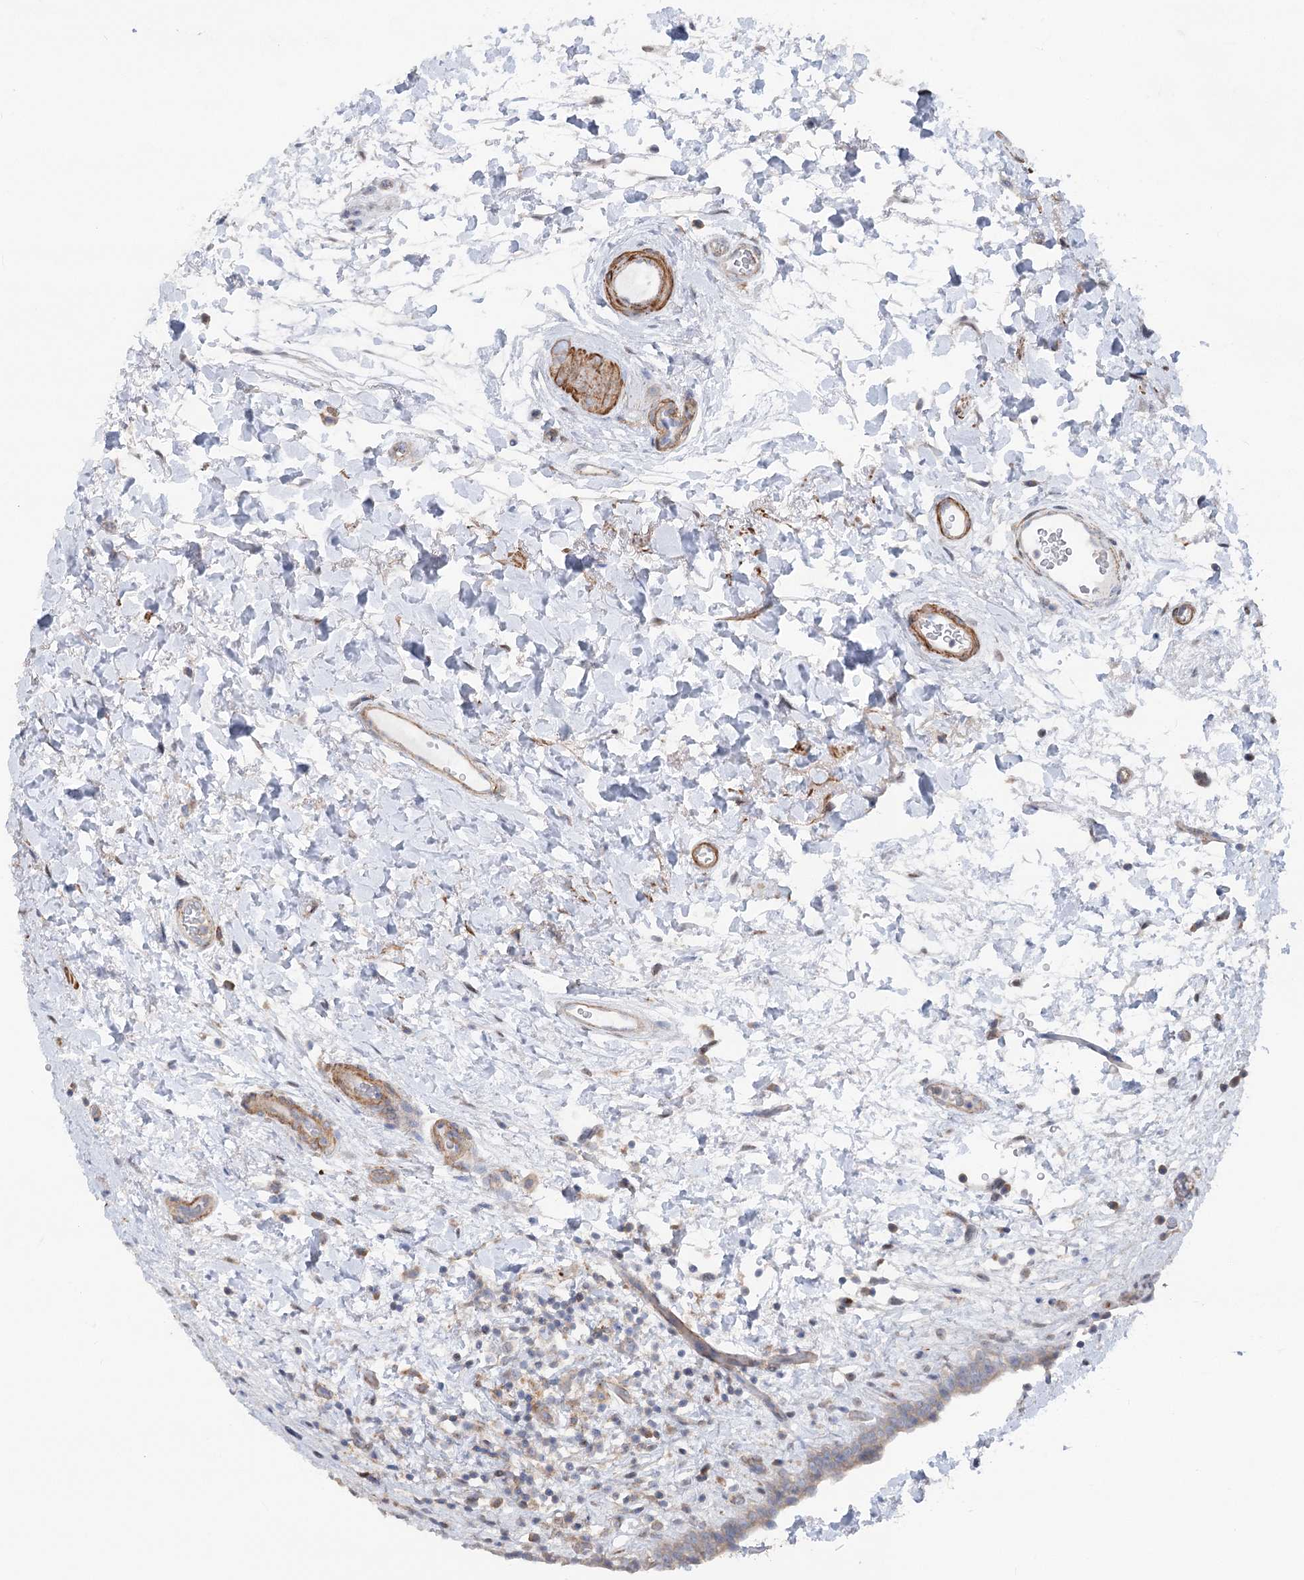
{"staining": {"intensity": "weak", "quantity": "25%-75%", "location": "cytoplasmic/membranous"}, "tissue": "urinary bladder", "cell_type": "Urothelial cells", "image_type": "normal", "snomed": [{"axis": "morphology", "description": "Normal tissue, NOS"}, {"axis": "topography", "description": "Urinary bladder"}], "caption": "Immunohistochemical staining of unremarkable human urinary bladder exhibits low levels of weak cytoplasmic/membranous expression in about 25%-75% of urothelial cells. The protein is stained brown, and the nuclei are stained in blue (DAB IHC with brightfield microscopy, high magnification).", "gene": "LARP1B", "patient": {"sex": "male", "age": 83}}